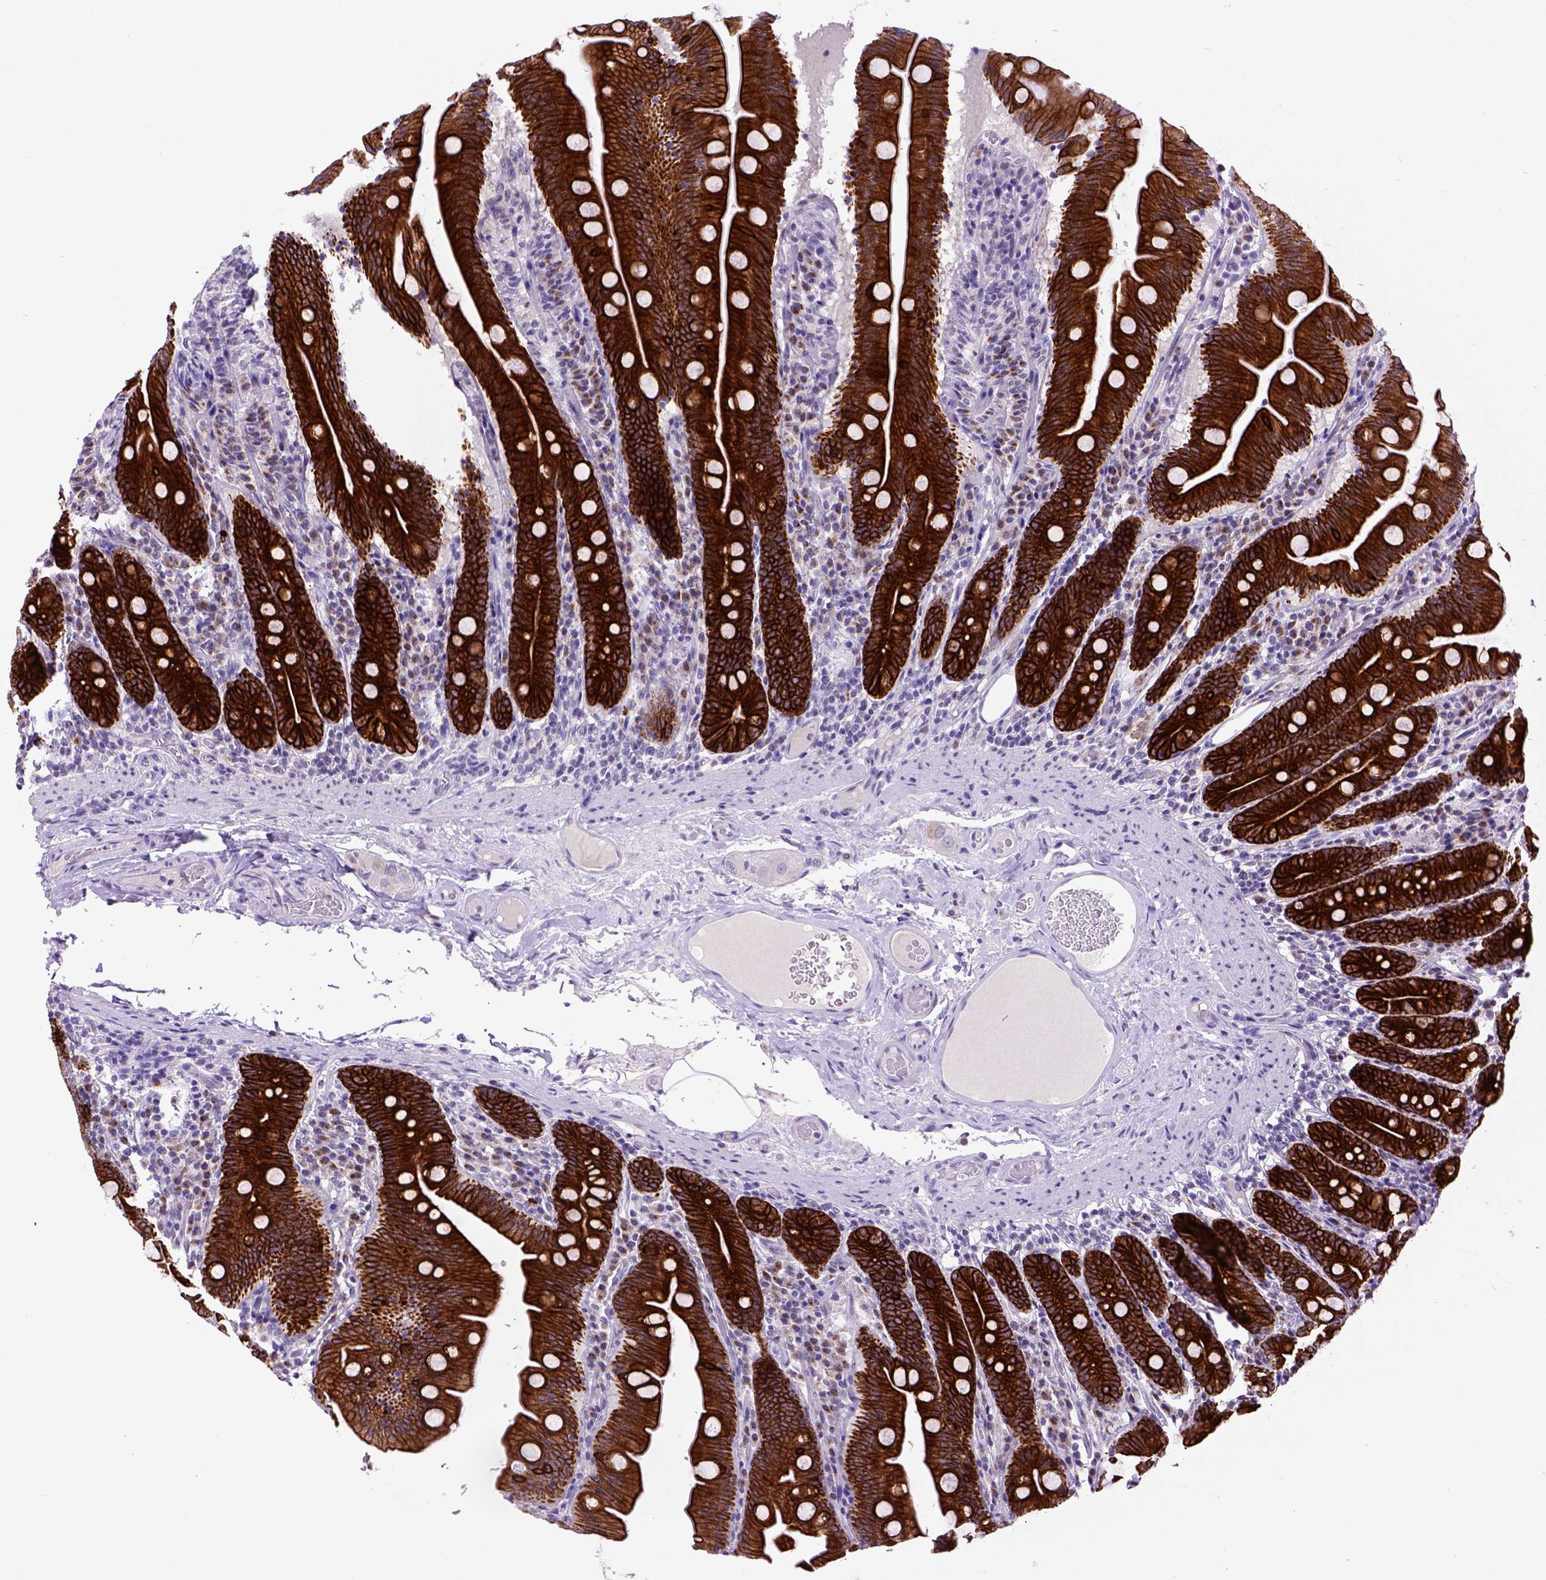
{"staining": {"intensity": "strong", "quantity": ">75%", "location": "cytoplasmic/membranous"}, "tissue": "small intestine", "cell_type": "Glandular cells", "image_type": "normal", "snomed": [{"axis": "morphology", "description": "Normal tissue, NOS"}, {"axis": "topography", "description": "Small intestine"}], "caption": "A photomicrograph of human small intestine stained for a protein reveals strong cytoplasmic/membranous brown staining in glandular cells.", "gene": "RAB25", "patient": {"sex": "male", "age": 37}}